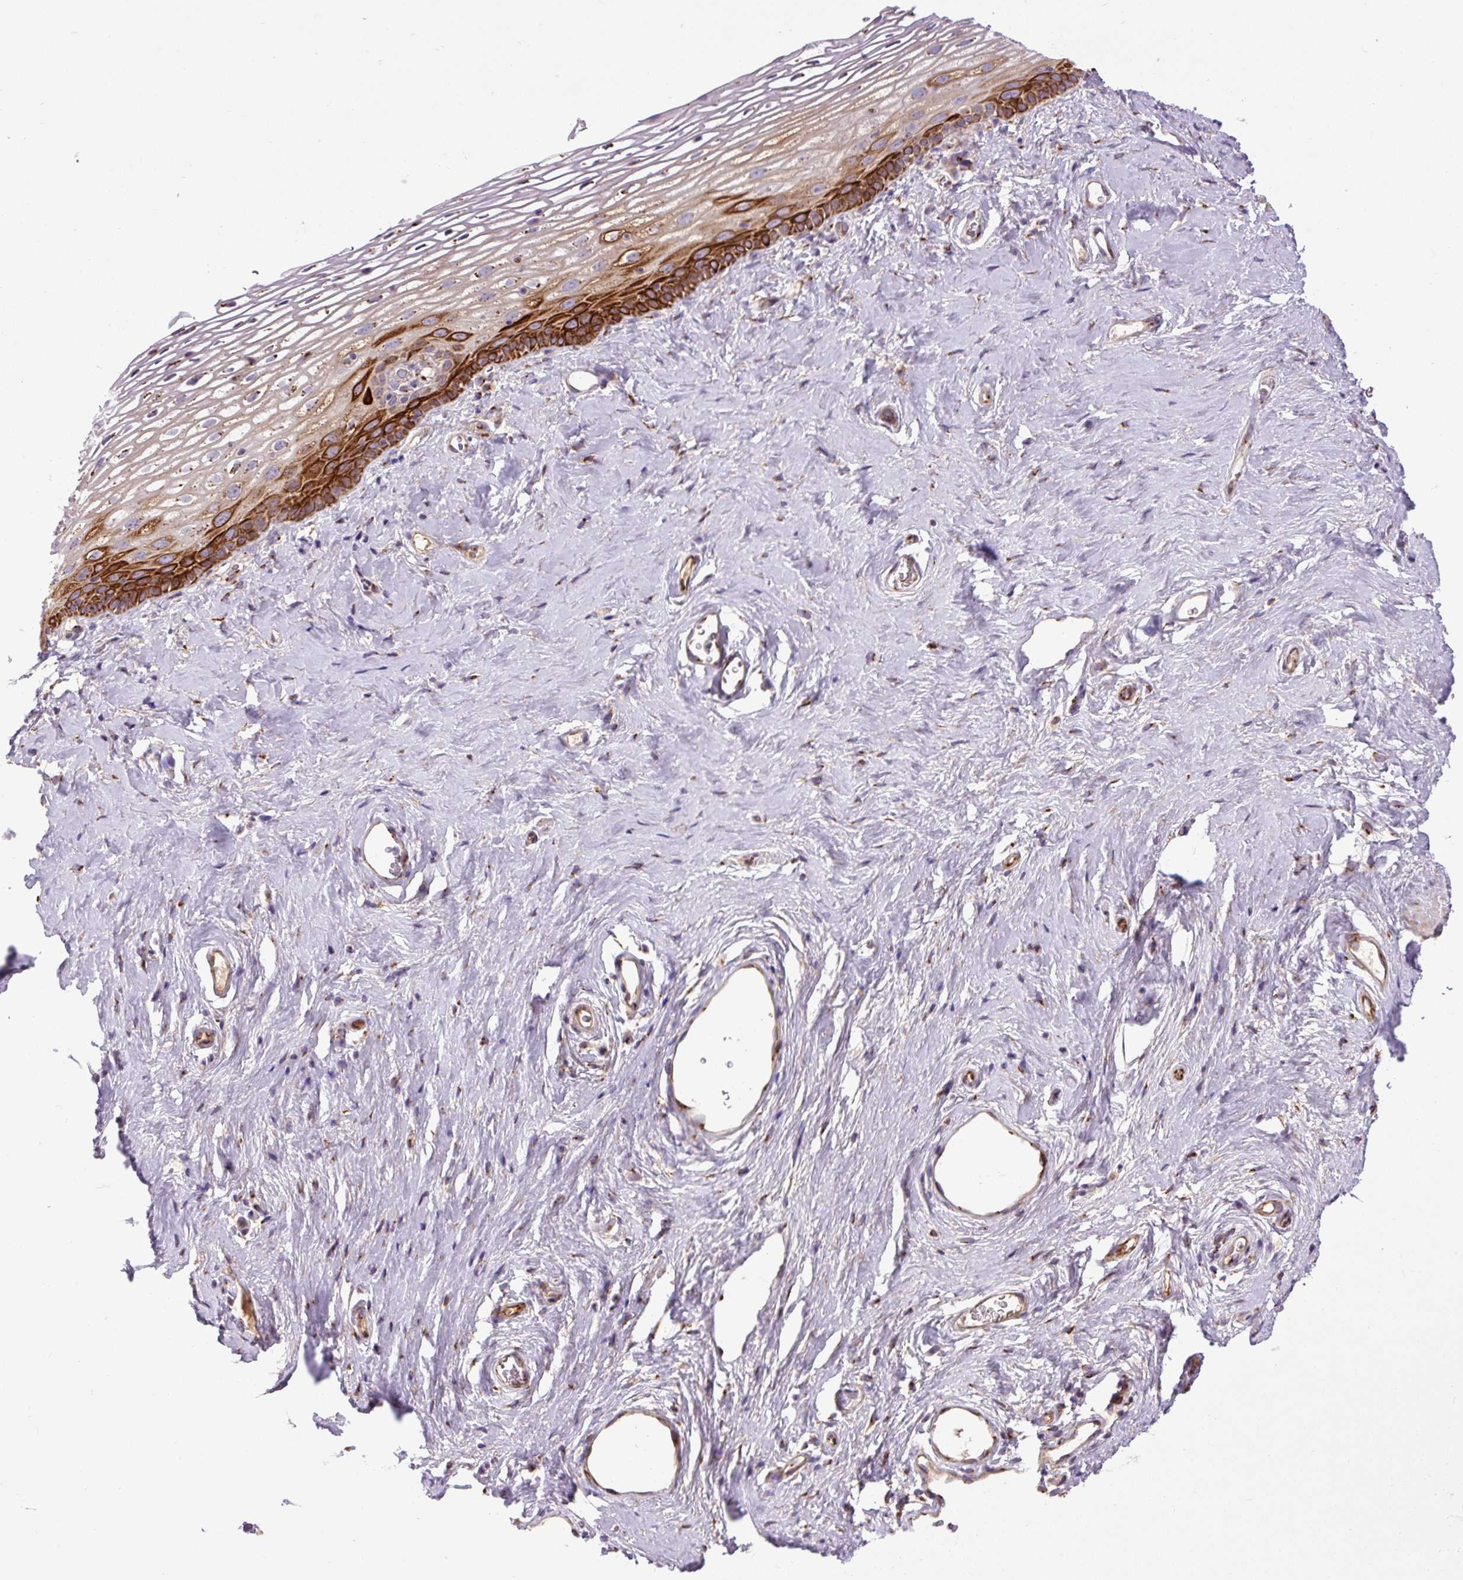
{"staining": {"intensity": "strong", "quantity": "25%-75%", "location": "cytoplasmic/membranous"}, "tissue": "vagina", "cell_type": "Squamous epithelial cells", "image_type": "normal", "snomed": [{"axis": "morphology", "description": "Normal tissue, NOS"}, {"axis": "morphology", "description": "Adenocarcinoma, NOS"}, {"axis": "topography", "description": "Rectum"}, {"axis": "topography", "description": "Vagina"}, {"axis": "topography", "description": "Peripheral nerve tissue"}], "caption": "Immunohistochemical staining of unremarkable human vagina shows 25%-75% levels of strong cytoplasmic/membranous protein staining in approximately 25%-75% of squamous epithelial cells.", "gene": "MSMP", "patient": {"sex": "female", "age": 71}}